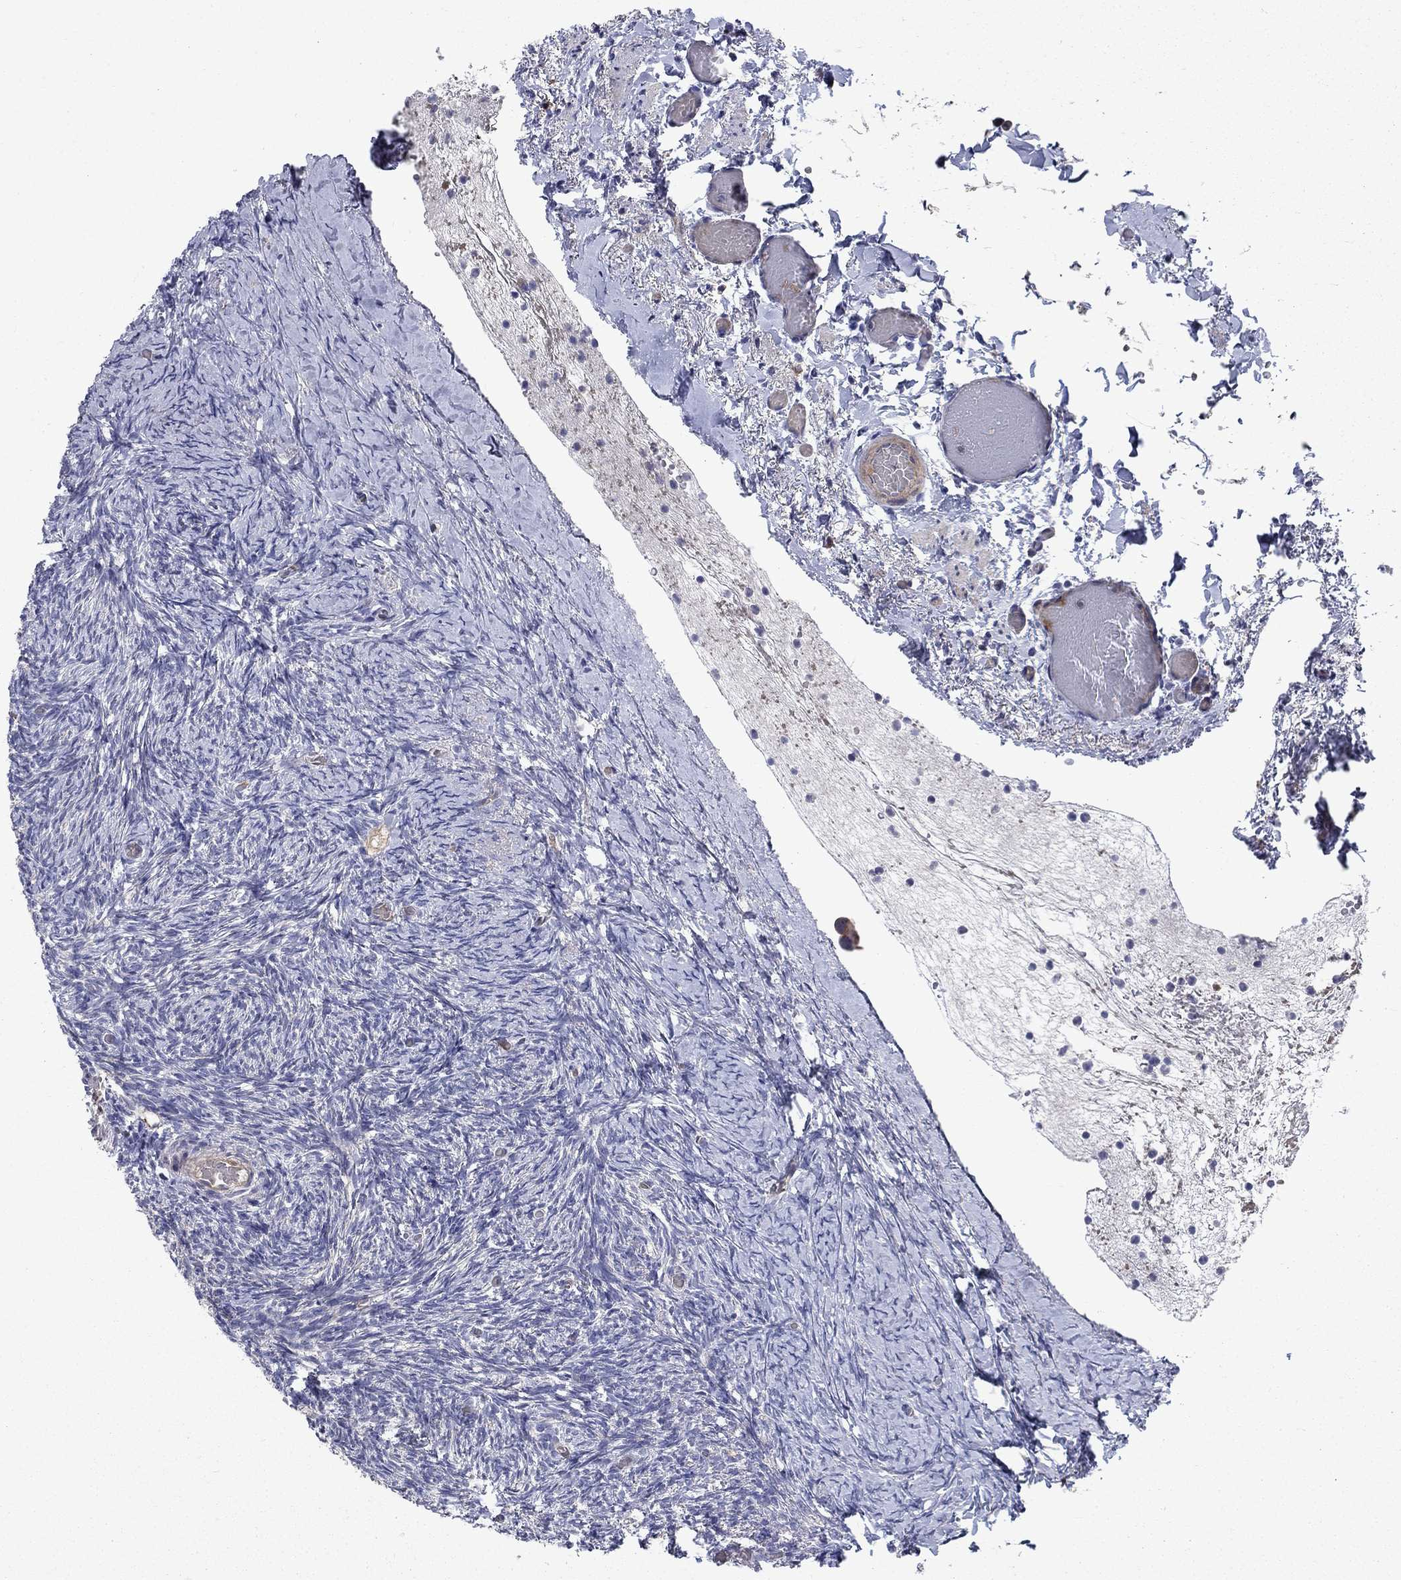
{"staining": {"intensity": "weak", "quantity": "<25%", "location": "cytoplasmic/membranous"}, "tissue": "ovary", "cell_type": "Follicle cells", "image_type": "normal", "snomed": [{"axis": "morphology", "description": "Normal tissue, NOS"}, {"axis": "topography", "description": "Ovary"}], "caption": "Immunohistochemistry micrograph of benign ovary: ovary stained with DAB (3,3'-diaminobenzidine) reveals no significant protein staining in follicle cells. (DAB (3,3'-diaminobenzidine) immunohistochemistry with hematoxylin counter stain).", "gene": "SLC1A1", "patient": {"sex": "female", "age": 39}}